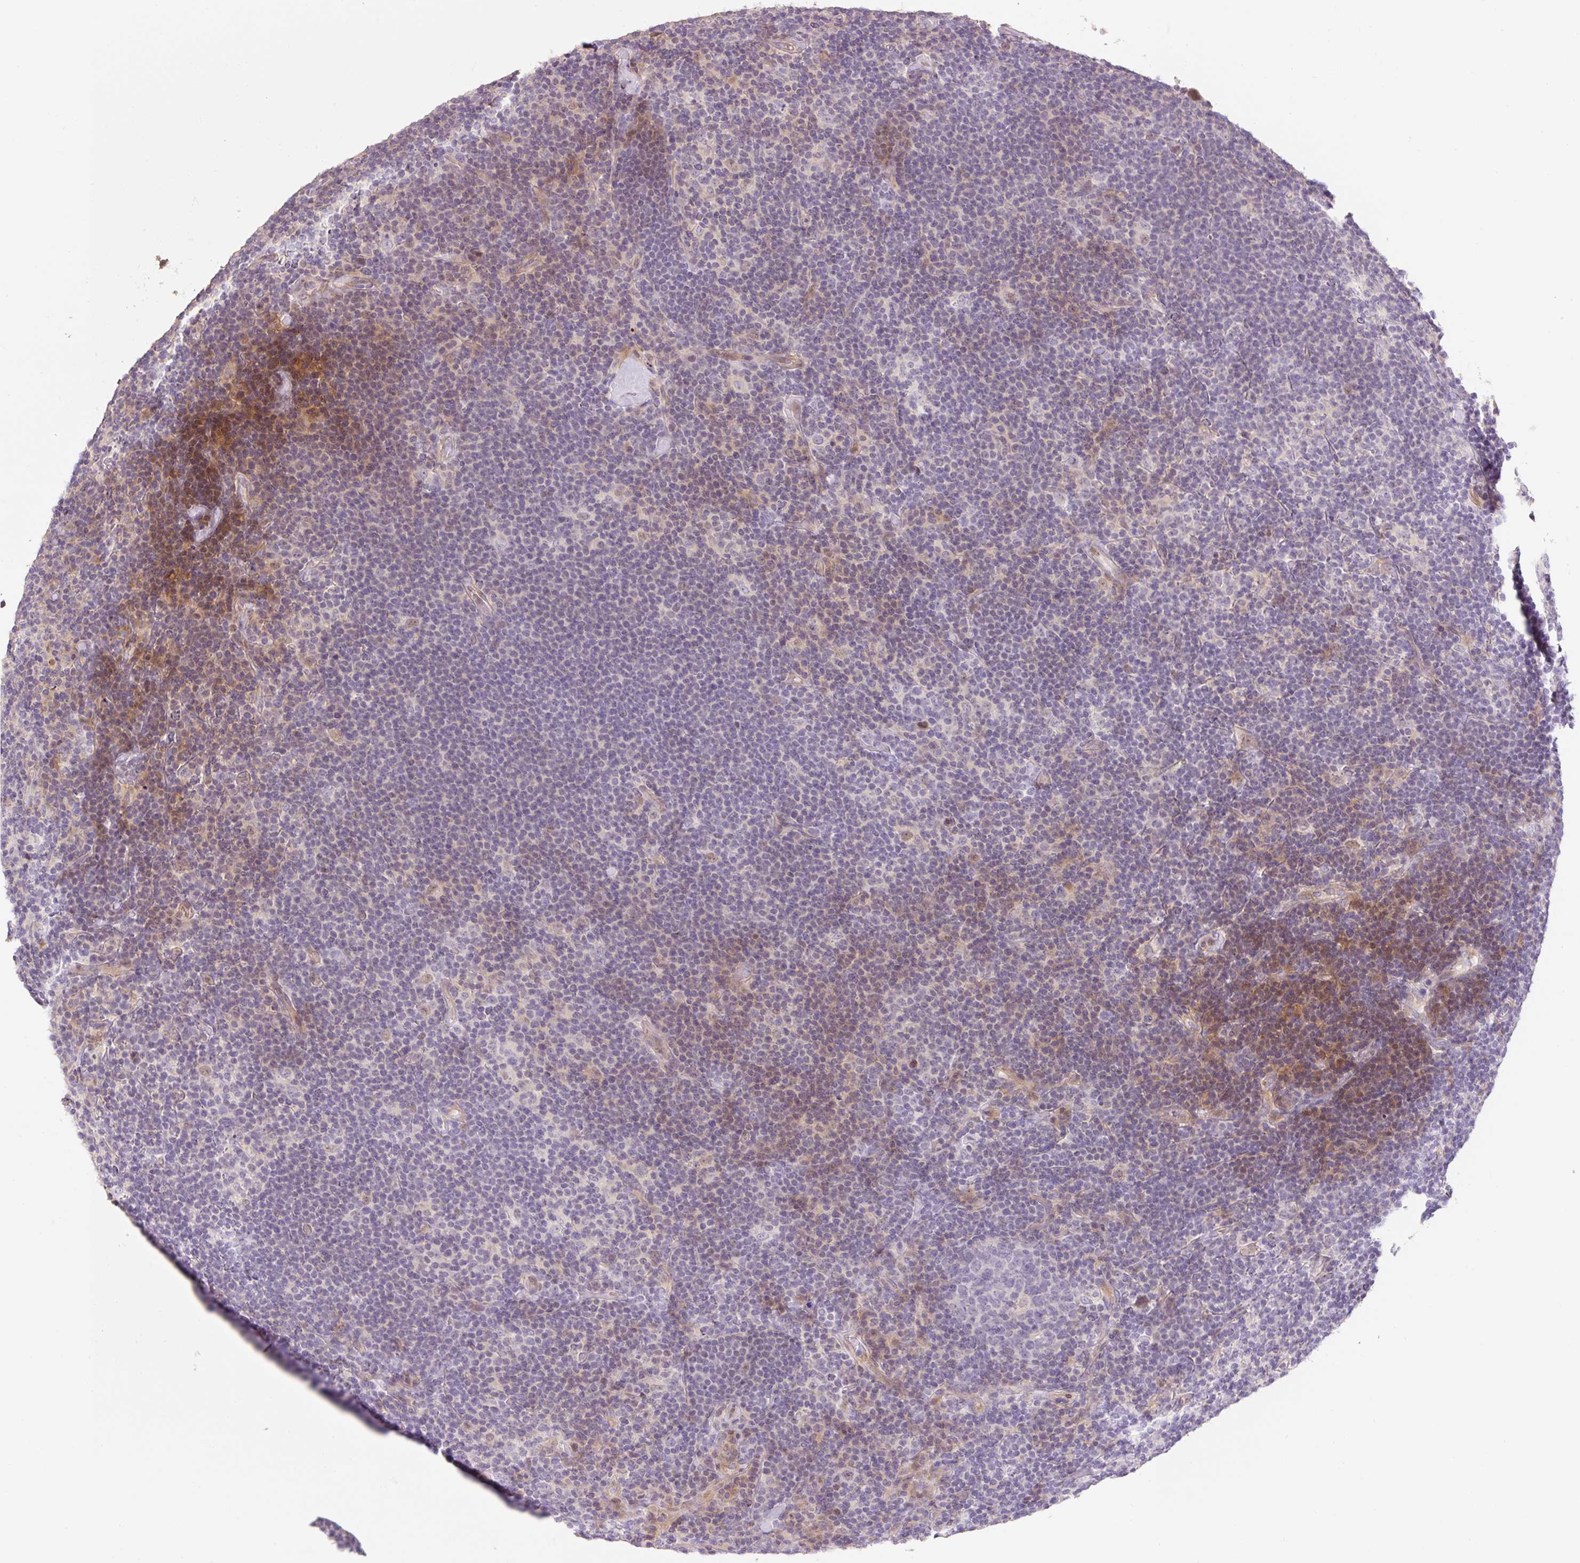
{"staining": {"intensity": "negative", "quantity": "none", "location": "none"}, "tissue": "lymphoma", "cell_type": "Tumor cells", "image_type": "cancer", "snomed": [{"axis": "morphology", "description": "Hodgkin's disease, NOS"}, {"axis": "topography", "description": "Lymph node"}], "caption": "The histopathology image reveals no staining of tumor cells in Hodgkin's disease.", "gene": "ZNF552", "patient": {"sex": "female", "age": 57}}